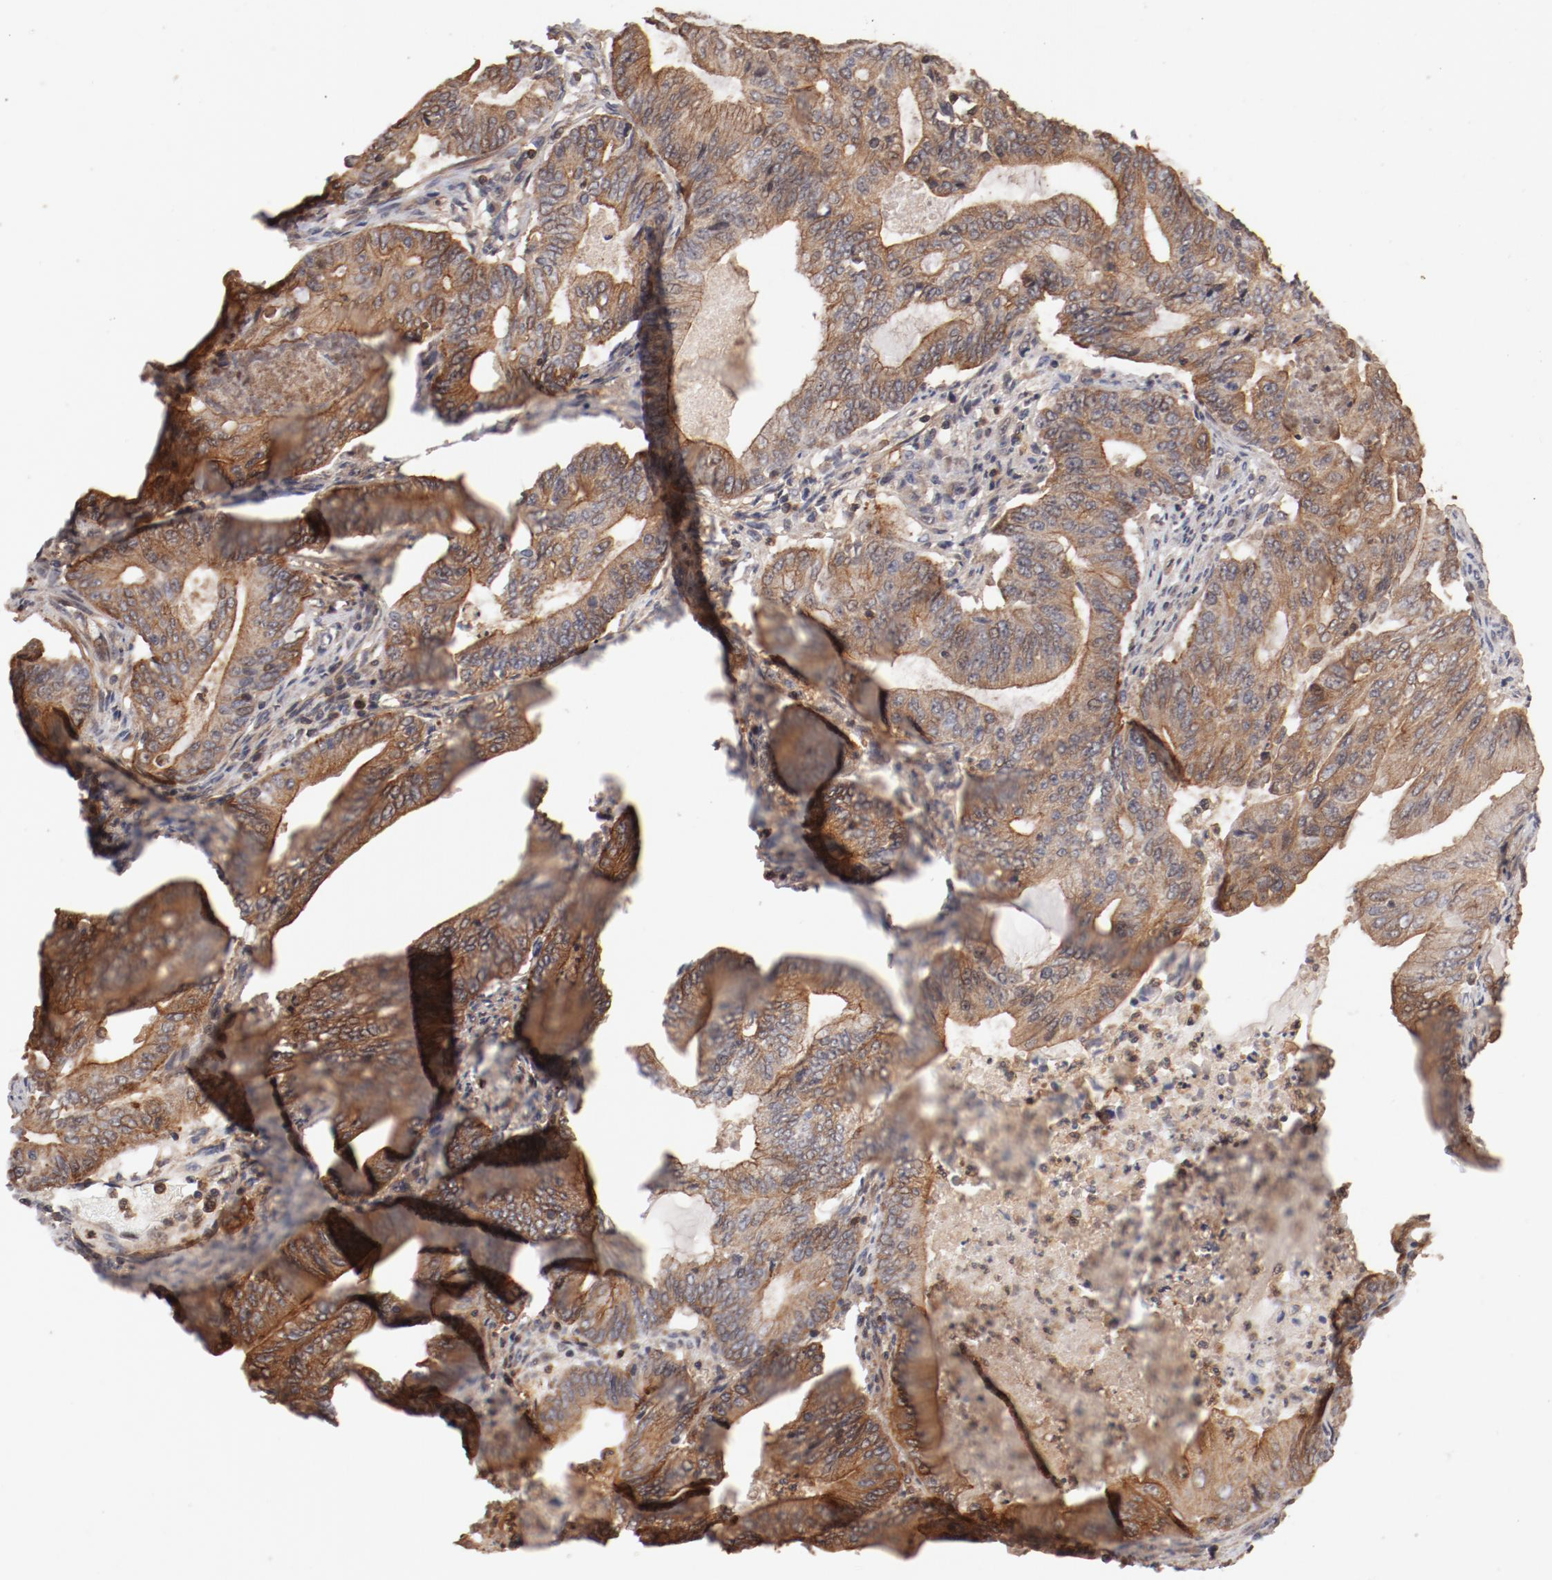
{"staining": {"intensity": "moderate", "quantity": ">75%", "location": "cytoplasmic/membranous"}, "tissue": "endometrial cancer", "cell_type": "Tumor cells", "image_type": "cancer", "snomed": [{"axis": "morphology", "description": "Adenocarcinoma, NOS"}, {"axis": "topography", "description": "Endometrium"}], "caption": "Endometrial cancer (adenocarcinoma) stained with a brown dye demonstrates moderate cytoplasmic/membranous positive staining in about >75% of tumor cells.", "gene": "GUF1", "patient": {"sex": "female", "age": 63}}